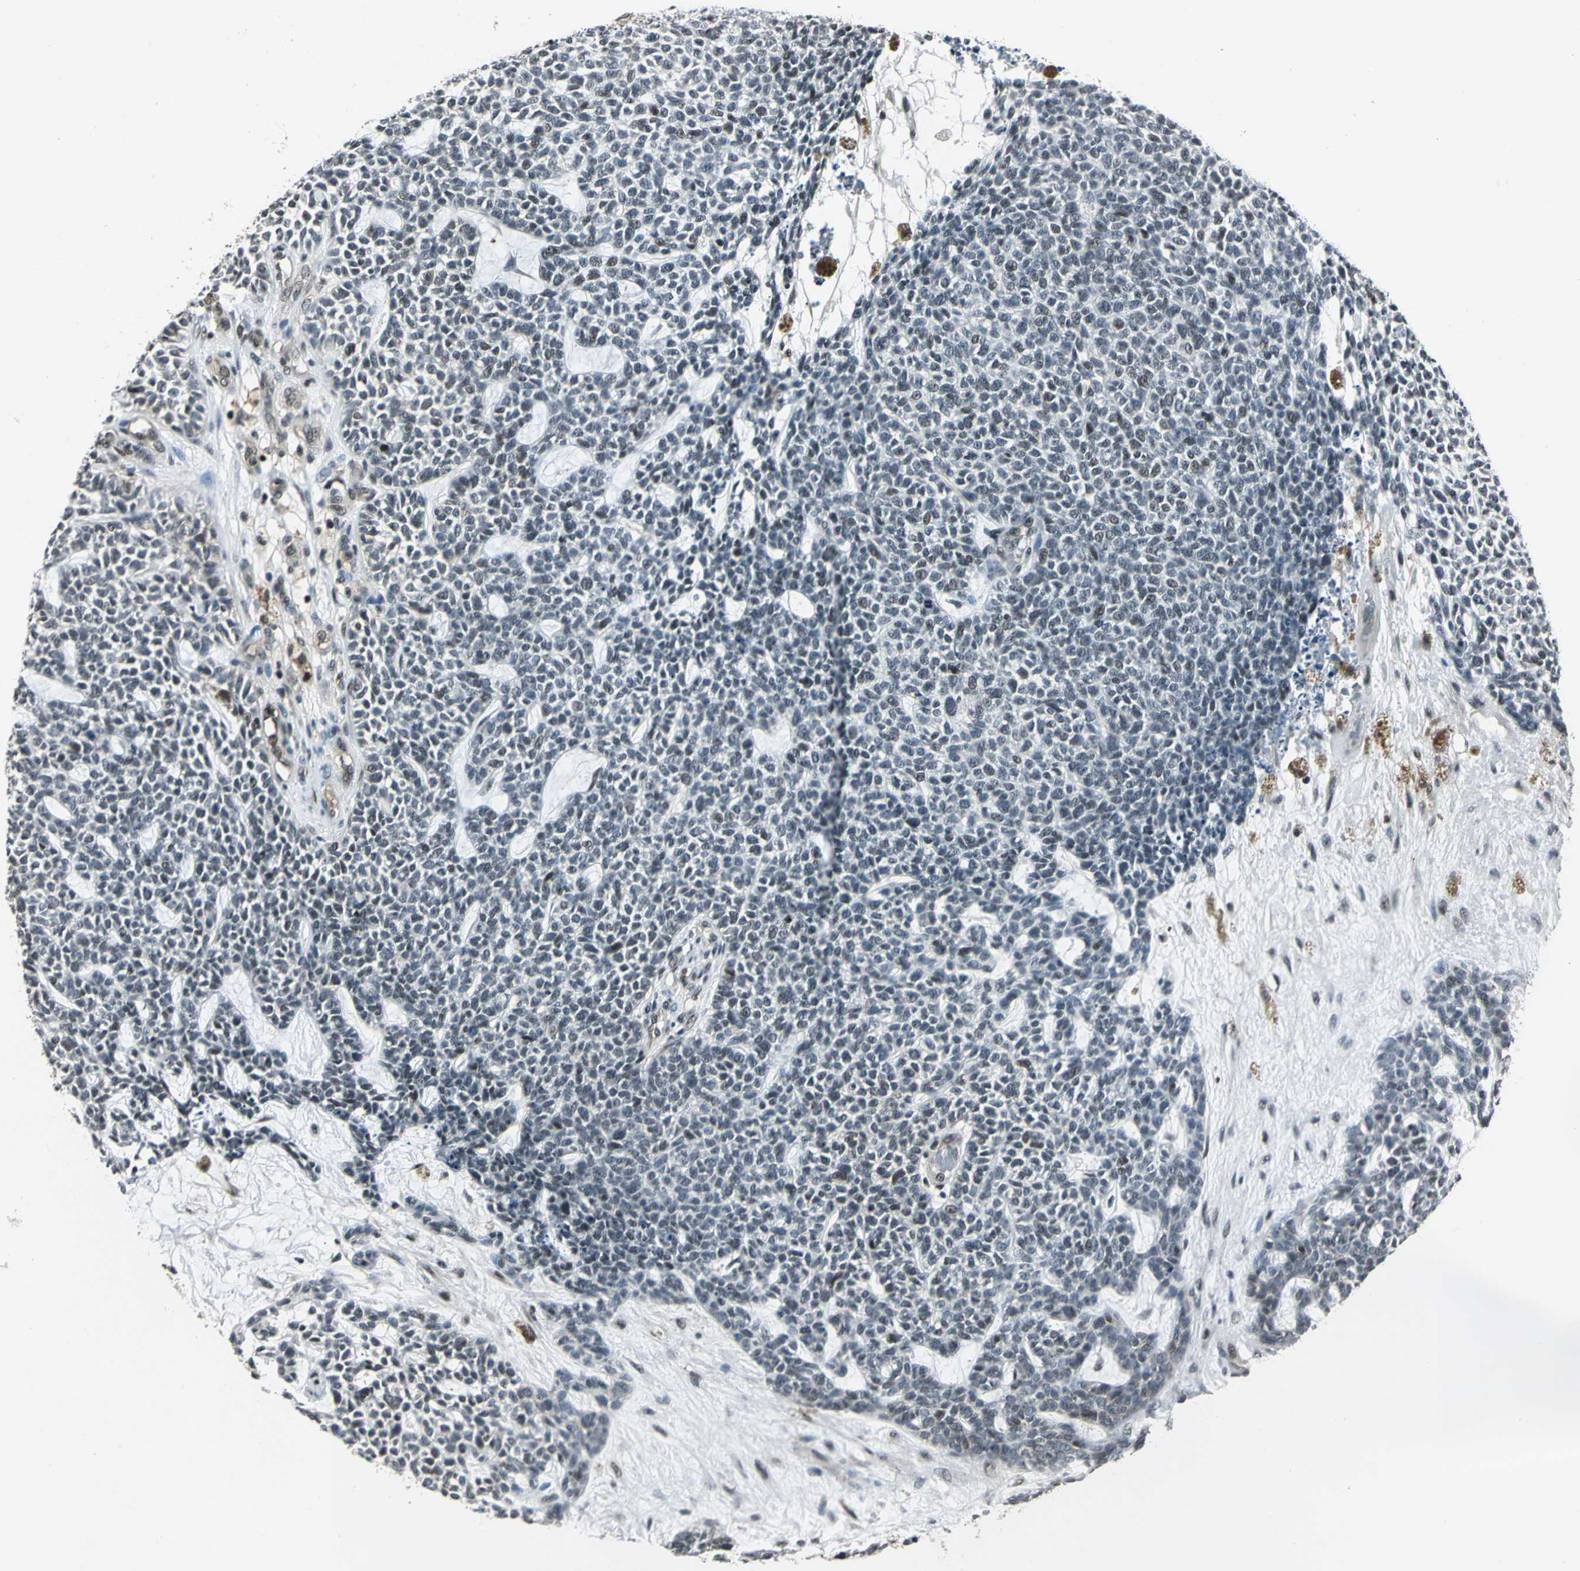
{"staining": {"intensity": "moderate", "quantity": "<25%", "location": "cytoplasmic/membranous,nuclear"}, "tissue": "skin cancer", "cell_type": "Tumor cells", "image_type": "cancer", "snomed": [{"axis": "morphology", "description": "Basal cell carcinoma"}, {"axis": "topography", "description": "Skin"}], "caption": "Tumor cells reveal moderate cytoplasmic/membranous and nuclear staining in about <25% of cells in basal cell carcinoma (skin).", "gene": "NR2C2", "patient": {"sex": "female", "age": 84}}